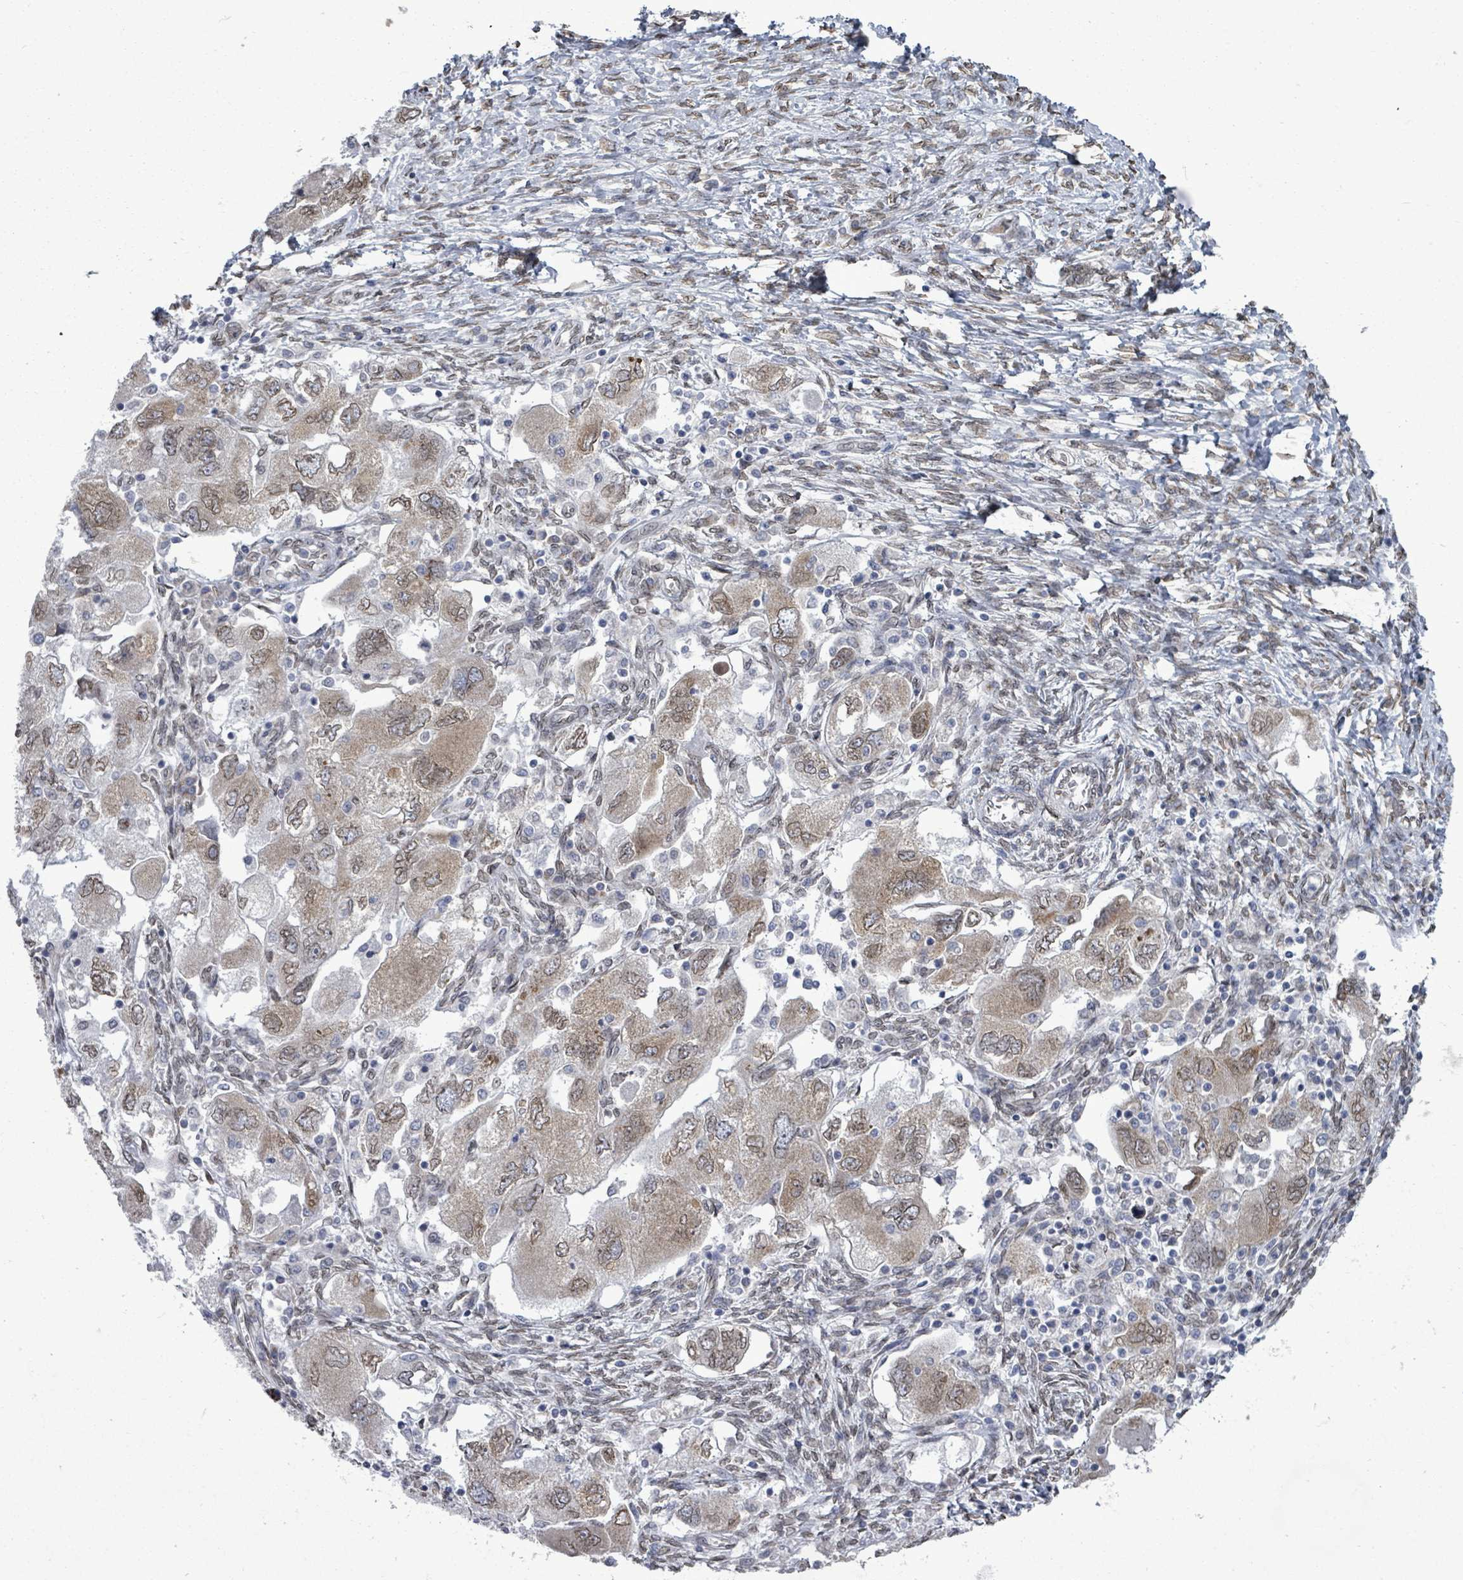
{"staining": {"intensity": "moderate", "quantity": ">75%", "location": "cytoplasmic/membranous,nuclear"}, "tissue": "ovarian cancer", "cell_type": "Tumor cells", "image_type": "cancer", "snomed": [{"axis": "morphology", "description": "Carcinoma, NOS"}, {"axis": "morphology", "description": "Cystadenocarcinoma, serous, NOS"}, {"axis": "topography", "description": "Ovary"}], "caption": "Ovarian carcinoma stained with DAB (3,3'-diaminobenzidine) immunohistochemistry shows medium levels of moderate cytoplasmic/membranous and nuclear staining in about >75% of tumor cells.", "gene": "ARFGAP1", "patient": {"sex": "female", "age": 69}}